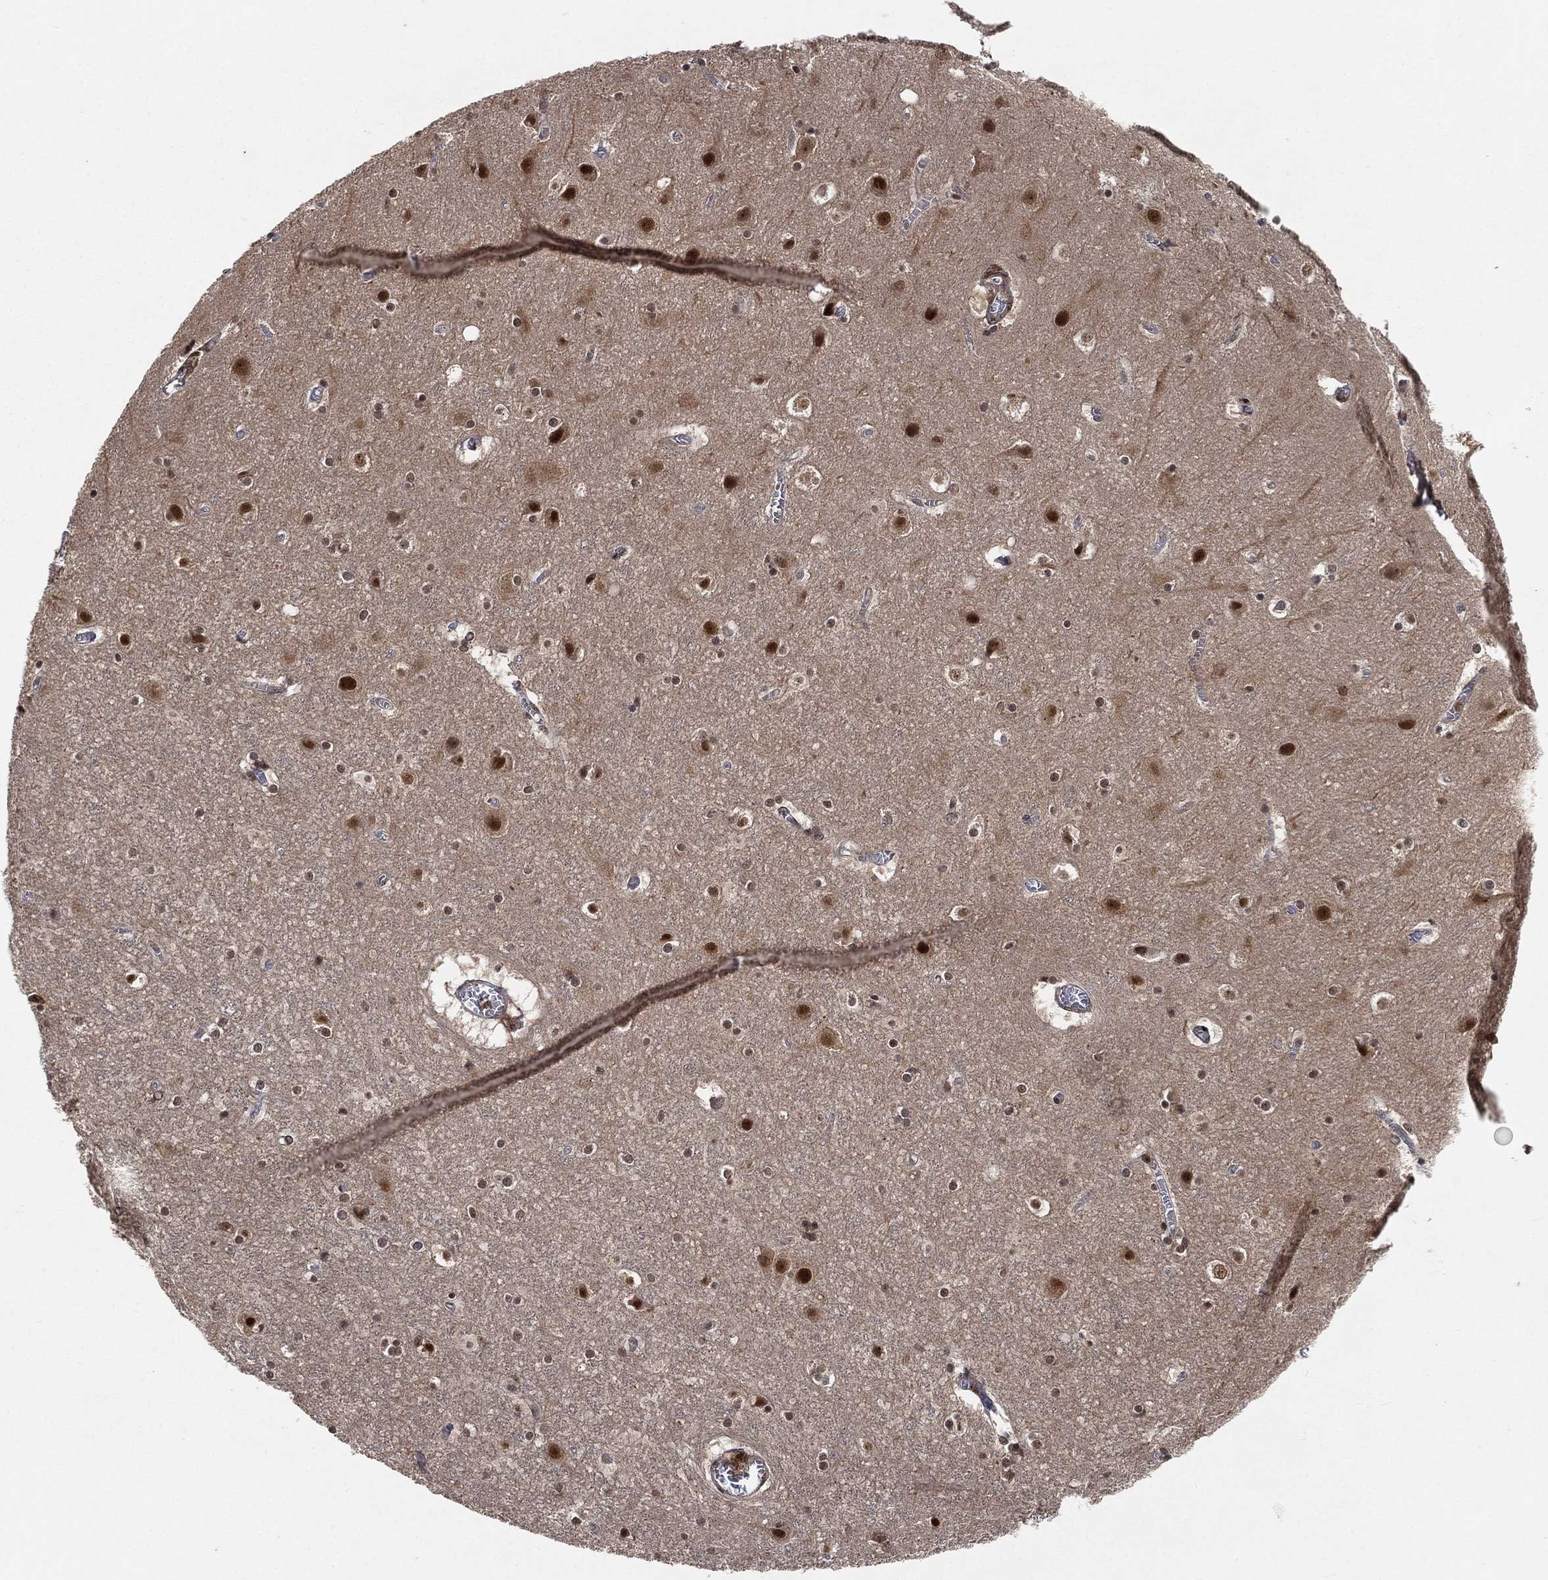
{"staining": {"intensity": "negative", "quantity": "none", "location": "none"}, "tissue": "cerebral cortex", "cell_type": "Endothelial cells", "image_type": "normal", "snomed": [{"axis": "morphology", "description": "Normal tissue, NOS"}, {"axis": "topography", "description": "Cerebral cortex"}], "caption": "The photomicrograph shows no significant positivity in endothelial cells of cerebral cortex.", "gene": "WDR26", "patient": {"sex": "male", "age": 59}}